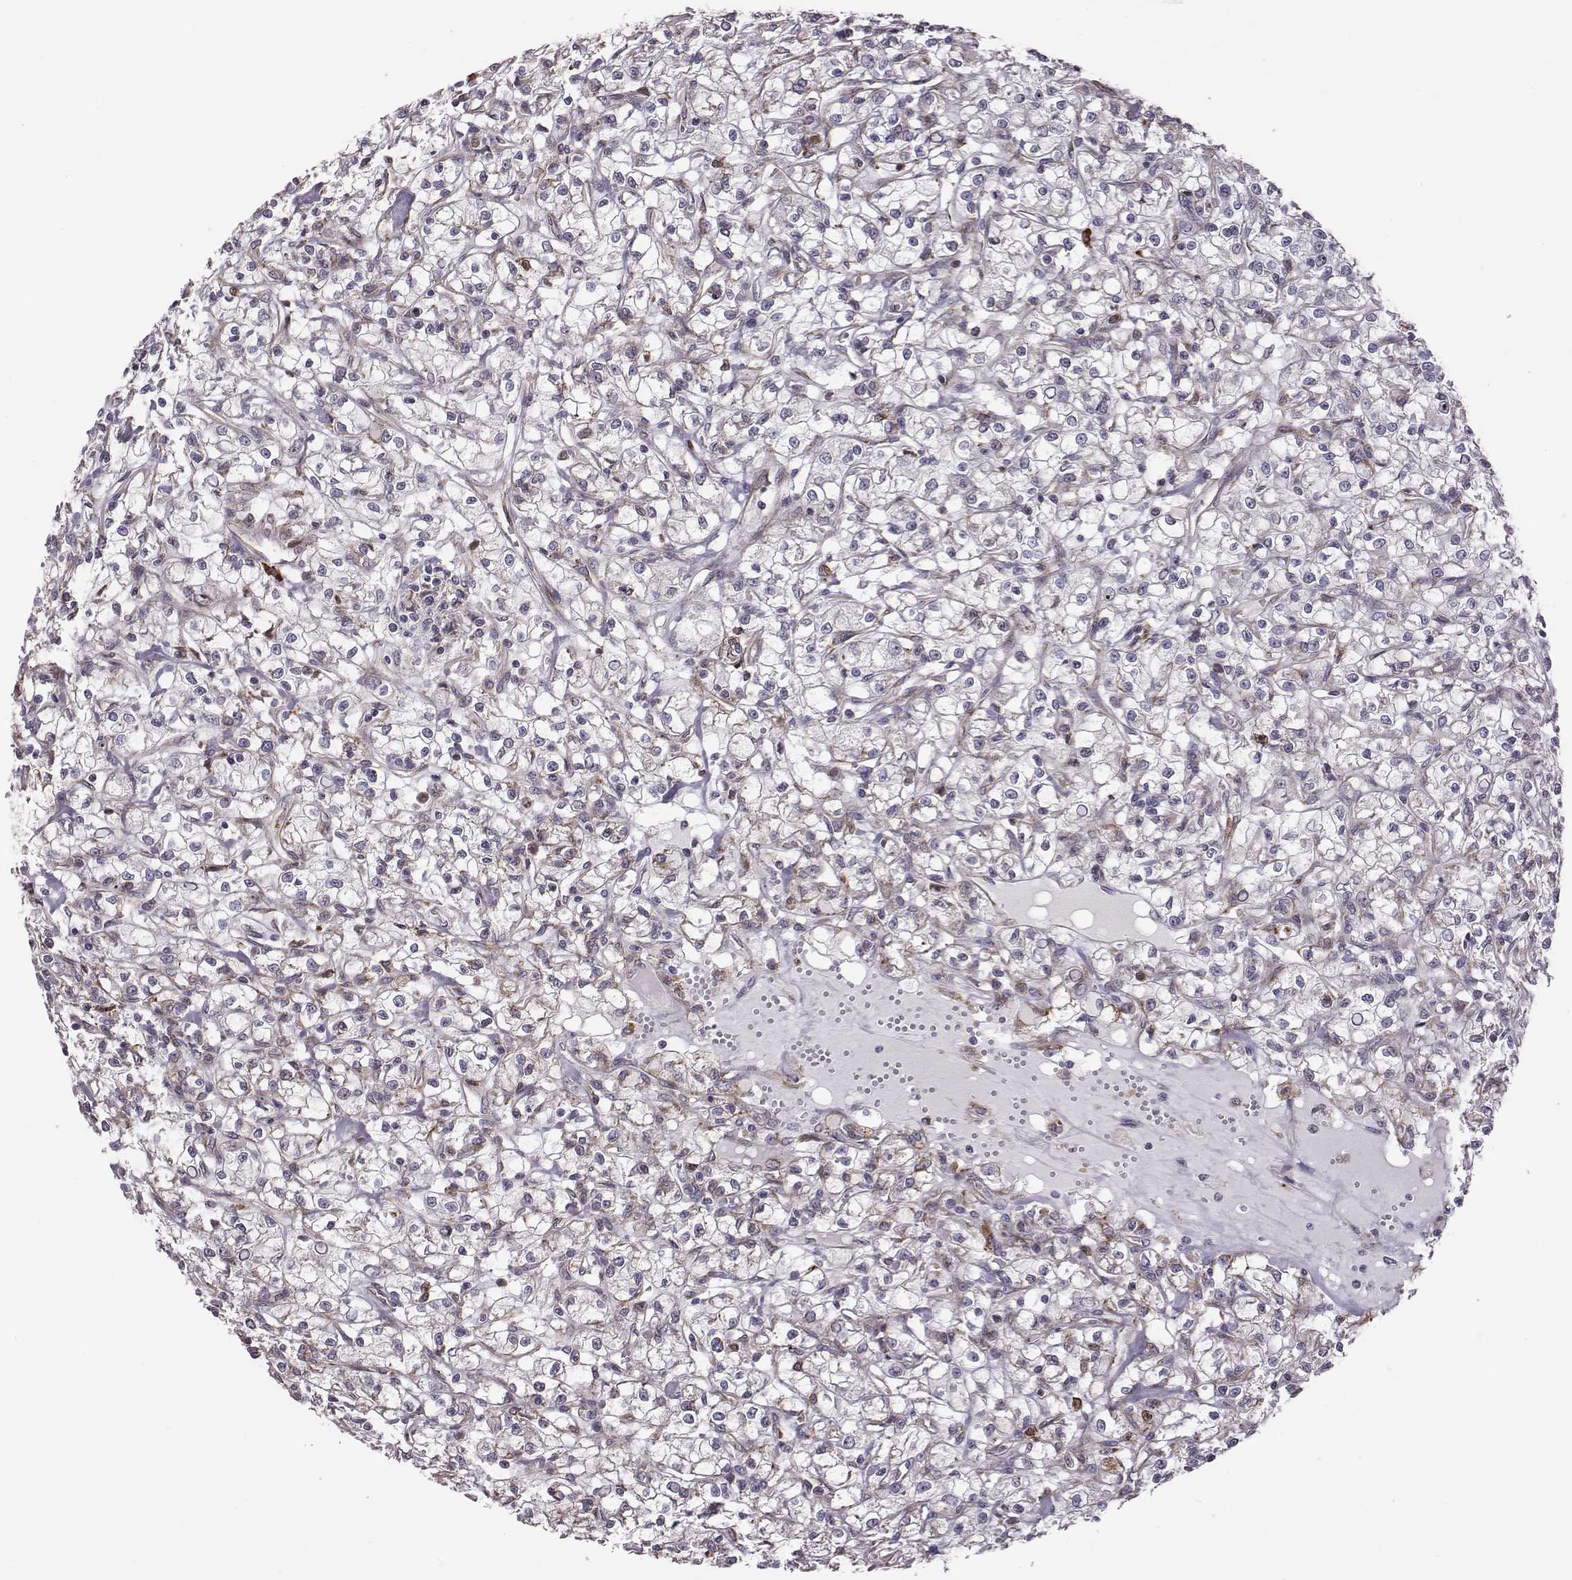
{"staining": {"intensity": "negative", "quantity": "none", "location": "none"}, "tissue": "renal cancer", "cell_type": "Tumor cells", "image_type": "cancer", "snomed": [{"axis": "morphology", "description": "Adenocarcinoma, NOS"}, {"axis": "topography", "description": "Kidney"}], "caption": "A micrograph of human adenocarcinoma (renal) is negative for staining in tumor cells. The staining is performed using DAB brown chromogen with nuclei counter-stained in using hematoxylin.", "gene": "SELENOI", "patient": {"sex": "female", "age": 59}}